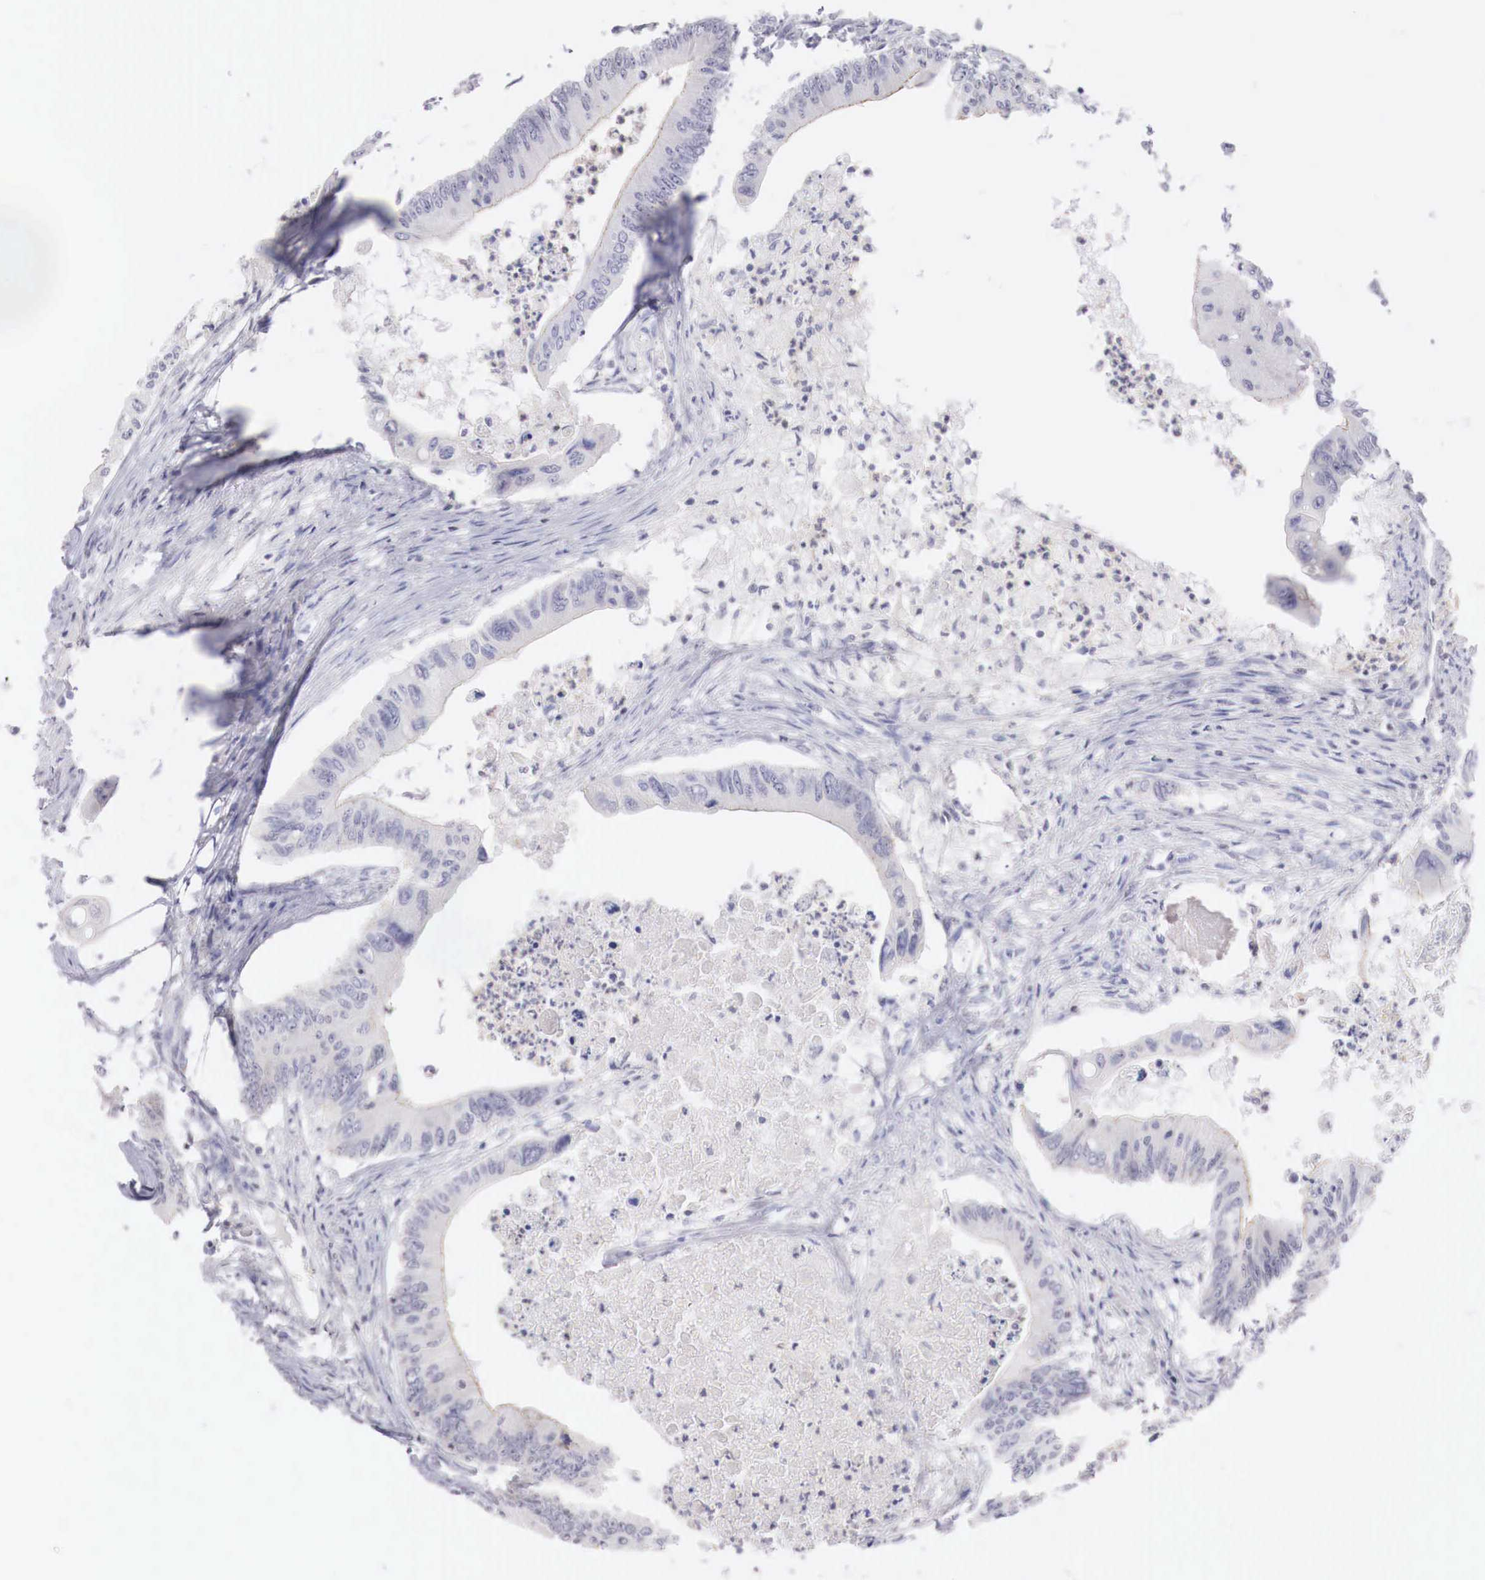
{"staining": {"intensity": "negative", "quantity": "none", "location": "none"}, "tissue": "colorectal cancer", "cell_type": "Tumor cells", "image_type": "cancer", "snomed": [{"axis": "morphology", "description": "Adenocarcinoma, NOS"}, {"axis": "topography", "description": "Colon"}], "caption": "Immunohistochemical staining of colorectal adenocarcinoma reveals no significant expression in tumor cells. (Stains: DAB IHC with hematoxylin counter stain, Microscopy: brightfield microscopy at high magnification).", "gene": "TRIM13", "patient": {"sex": "male", "age": 65}}